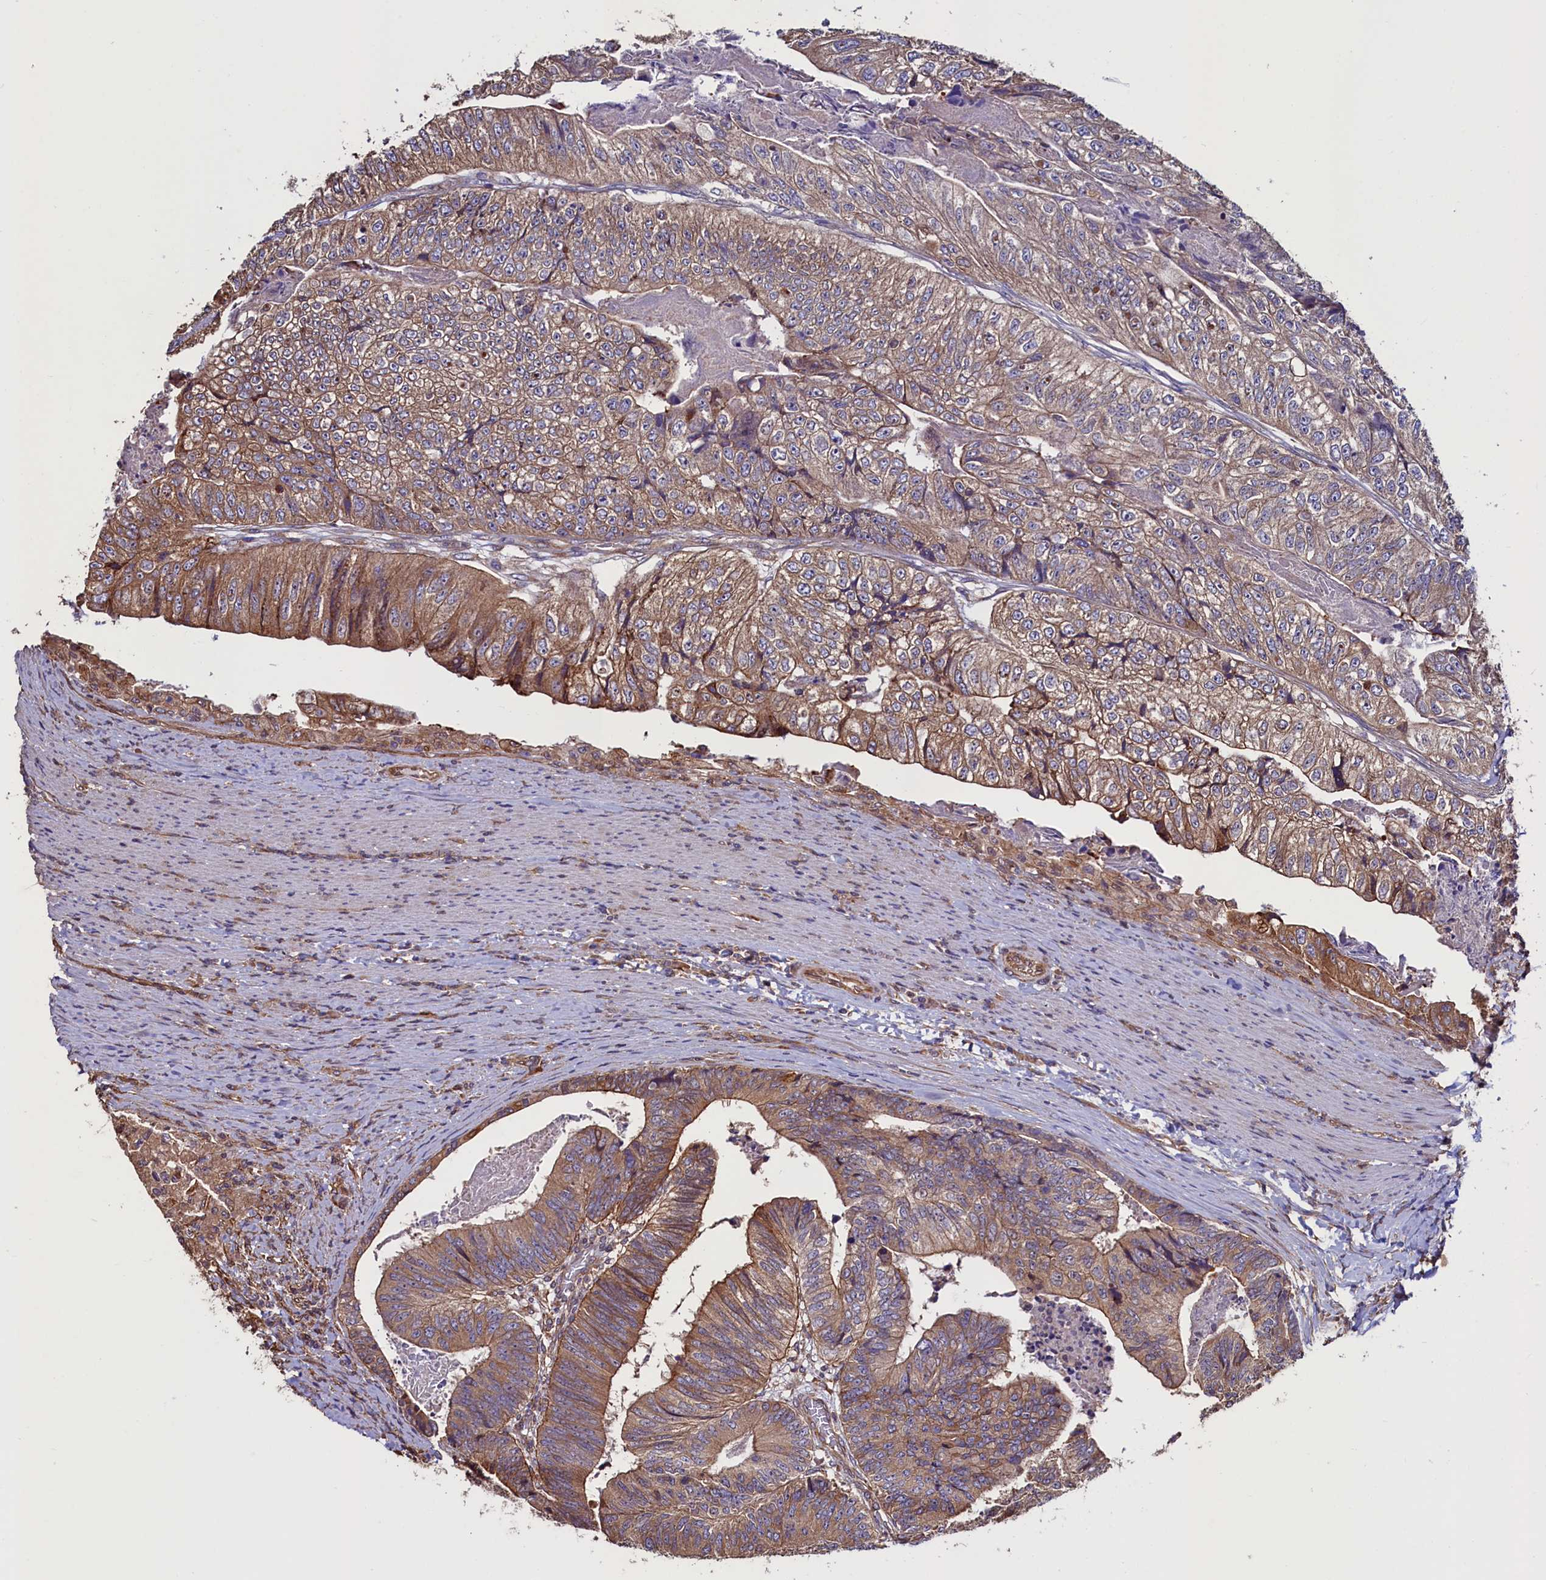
{"staining": {"intensity": "moderate", "quantity": ">75%", "location": "cytoplasmic/membranous"}, "tissue": "colorectal cancer", "cell_type": "Tumor cells", "image_type": "cancer", "snomed": [{"axis": "morphology", "description": "Adenocarcinoma, NOS"}, {"axis": "topography", "description": "Colon"}], "caption": "Immunohistochemical staining of colorectal cancer demonstrates medium levels of moderate cytoplasmic/membranous protein positivity in approximately >75% of tumor cells.", "gene": "ATXN2L", "patient": {"sex": "female", "age": 67}}